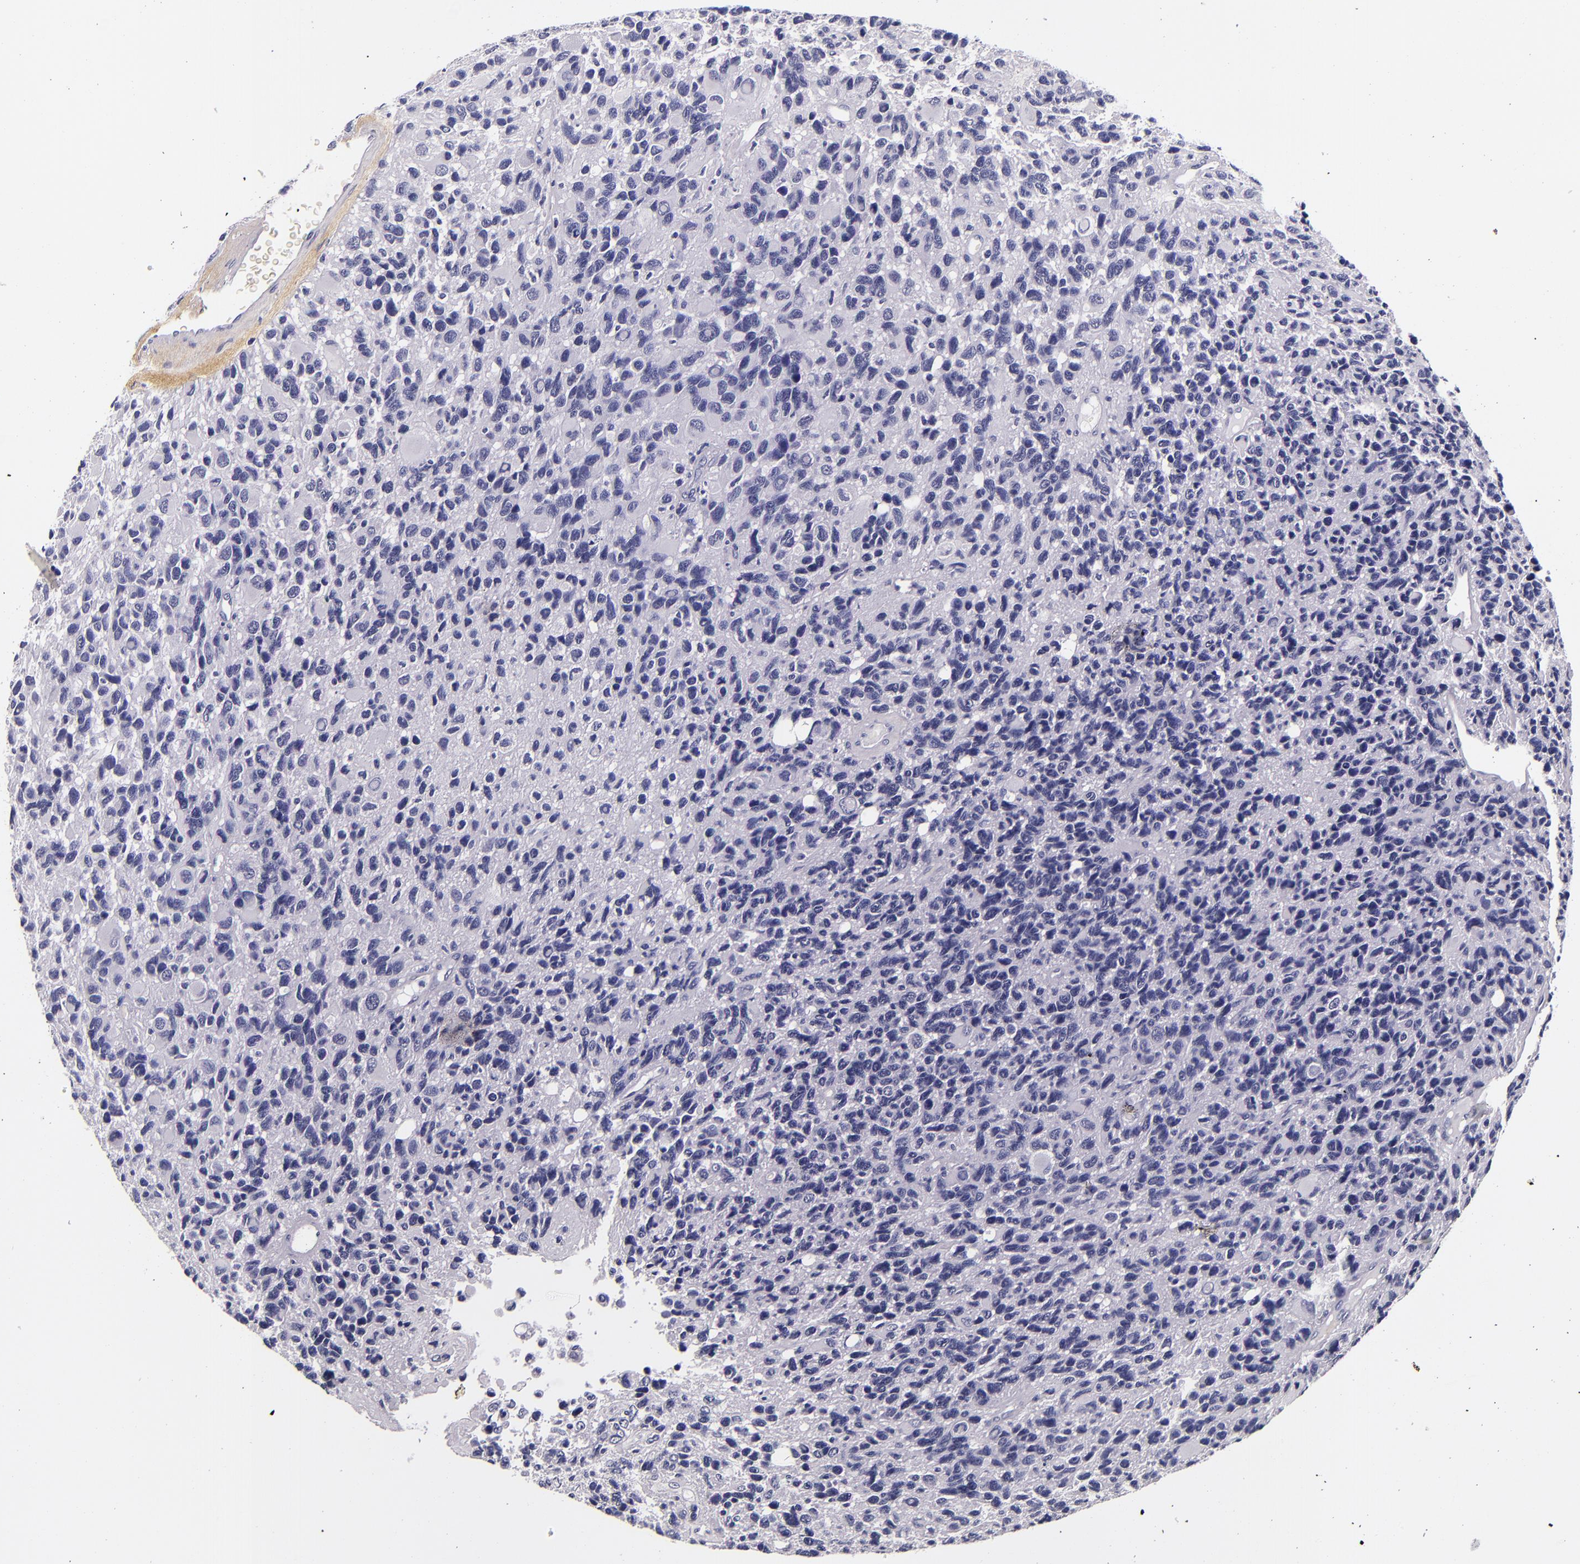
{"staining": {"intensity": "negative", "quantity": "none", "location": "none"}, "tissue": "glioma", "cell_type": "Tumor cells", "image_type": "cancer", "snomed": [{"axis": "morphology", "description": "Glioma, malignant, High grade"}, {"axis": "topography", "description": "Brain"}], "caption": "Immunohistochemistry (IHC) of human glioma exhibits no positivity in tumor cells. (DAB IHC with hematoxylin counter stain).", "gene": "FBN1", "patient": {"sex": "male", "age": 77}}